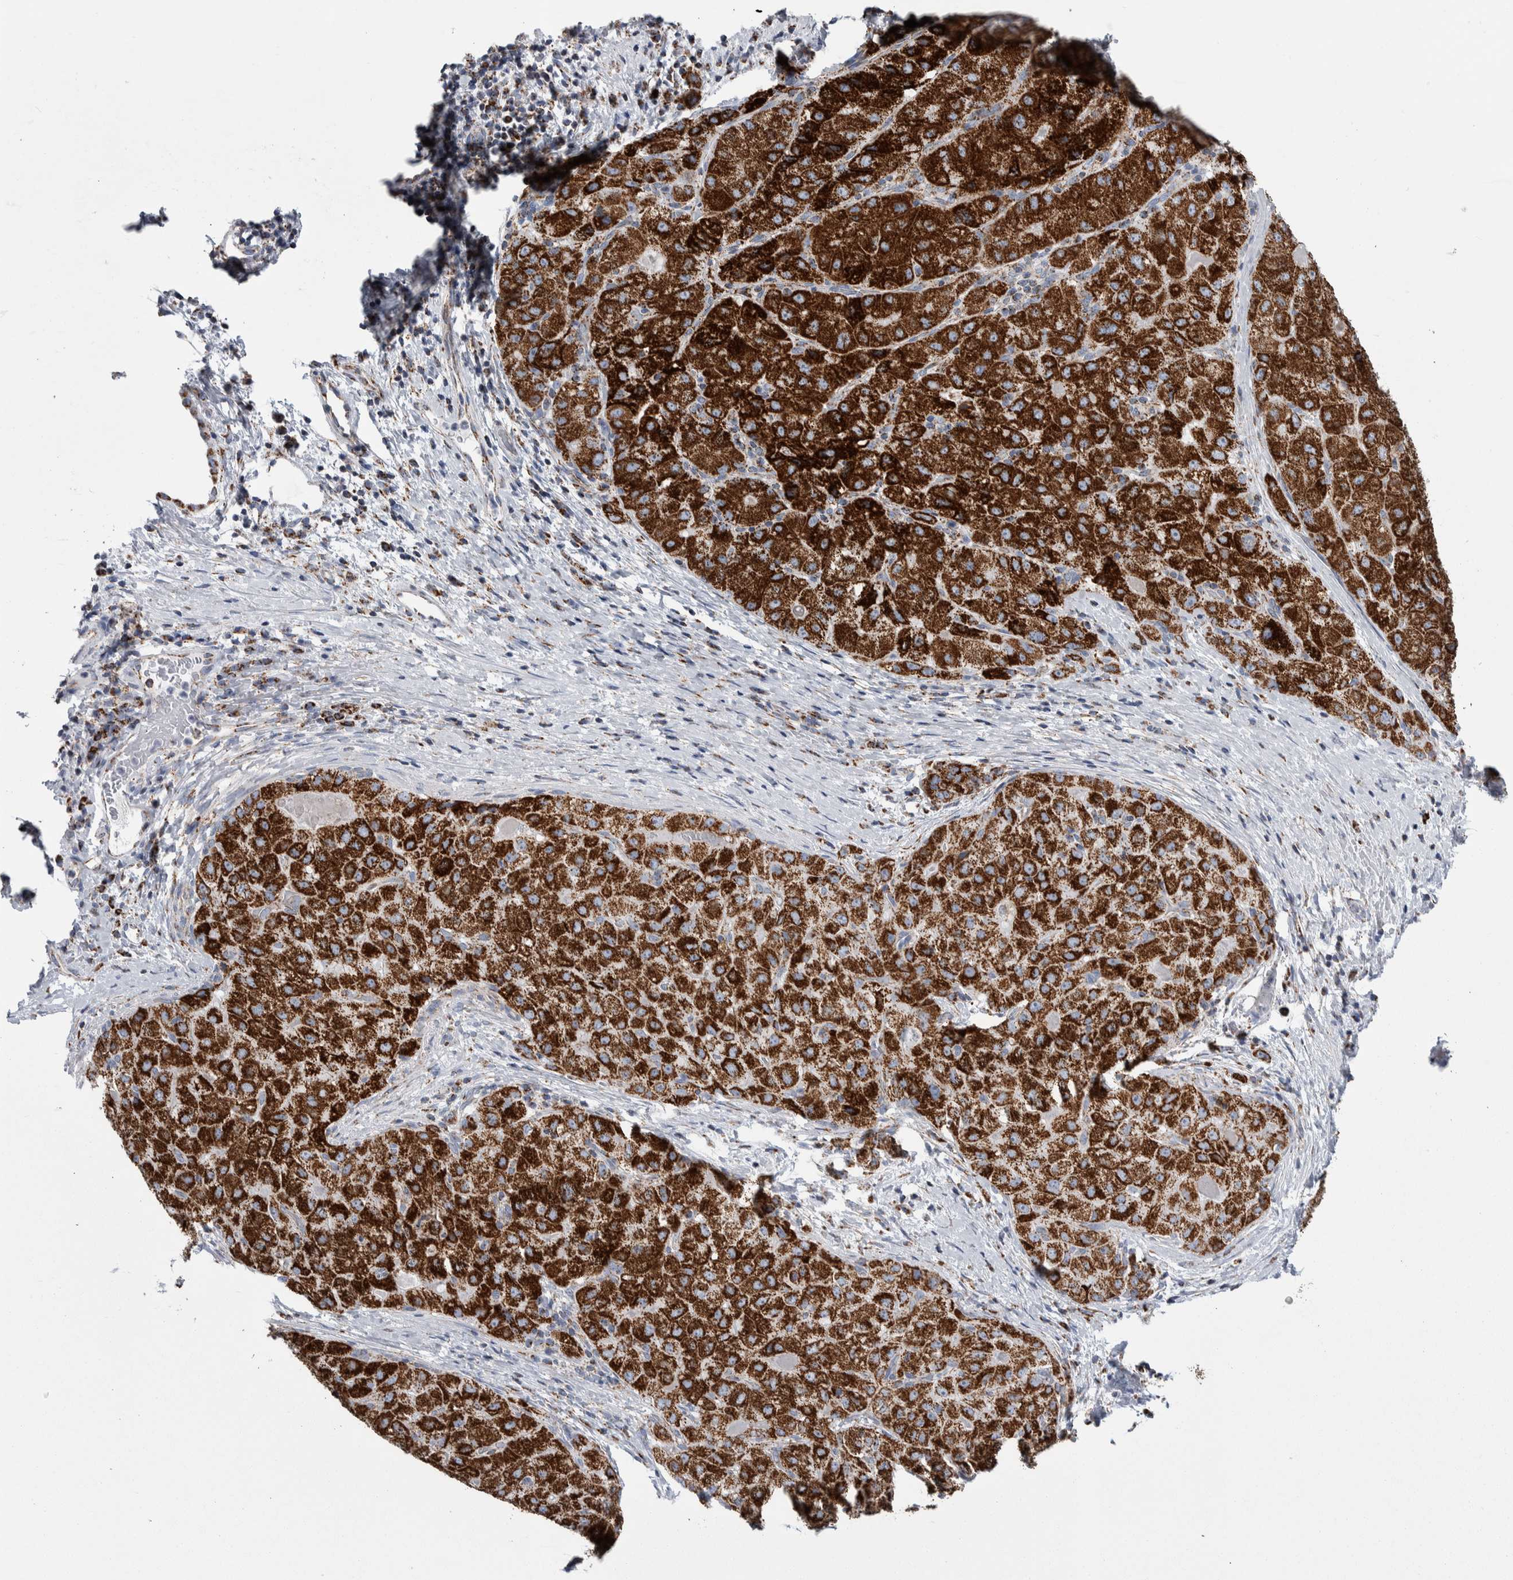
{"staining": {"intensity": "strong", "quantity": ">75%", "location": "cytoplasmic/membranous"}, "tissue": "liver cancer", "cell_type": "Tumor cells", "image_type": "cancer", "snomed": [{"axis": "morphology", "description": "Carcinoma, Hepatocellular, NOS"}, {"axis": "topography", "description": "Liver"}], "caption": "Approximately >75% of tumor cells in human liver cancer exhibit strong cytoplasmic/membranous protein expression as visualized by brown immunohistochemical staining.", "gene": "ETFA", "patient": {"sex": "male", "age": 80}}